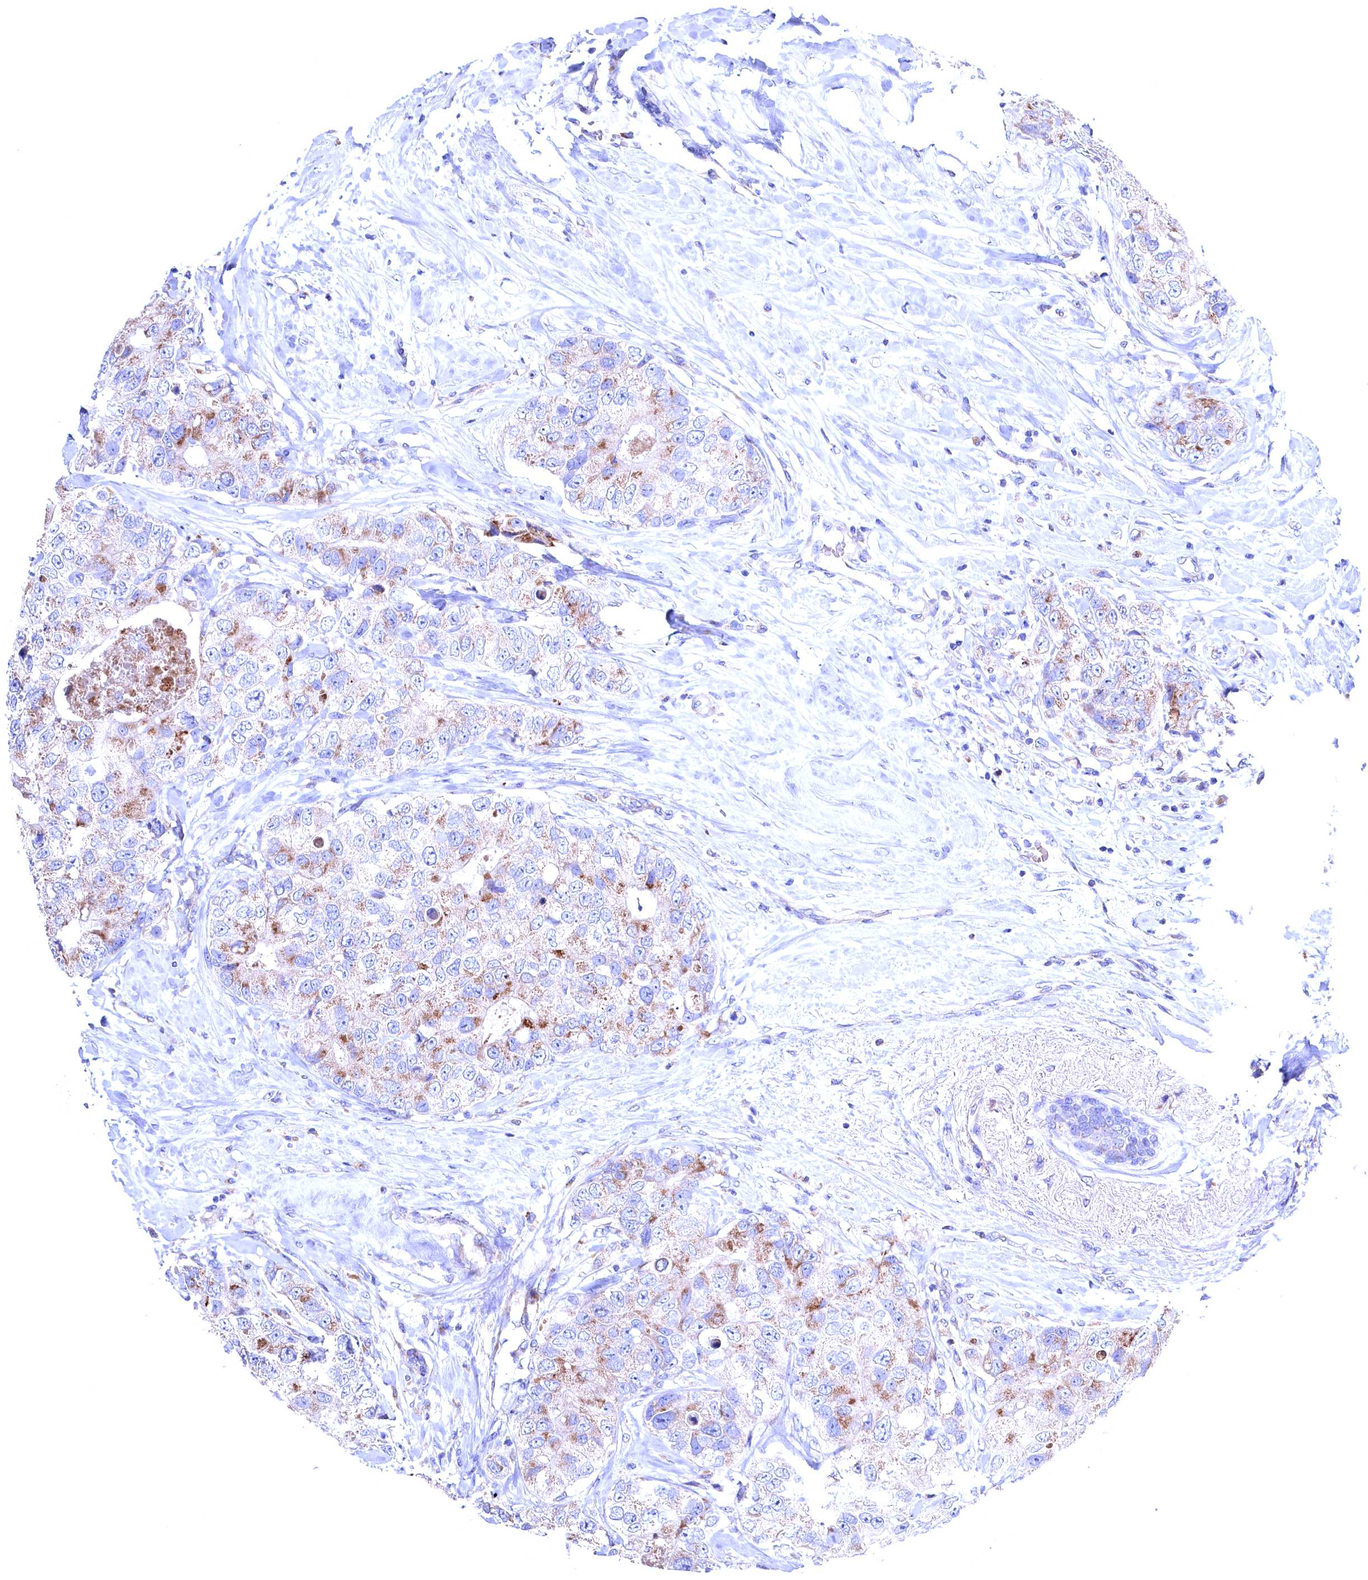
{"staining": {"intensity": "moderate", "quantity": "<25%", "location": "cytoplasmic/membranous"}, "tissue": "breast cancer", "cell_type": "Tumor cells", "image_type": "cancer", "snomed": [{"axis": "morphology", "description": "Duct carcinoma"}, {"axis": "topography", "description": "Breast"}], "caption": "Breast cancer stained with a brown dye reveals moderate cytoplasmic/membranous positive expression in about <25% of tumor cells.", "gene": "GPR108", "patient": {"sex": "female", "age": 62}}